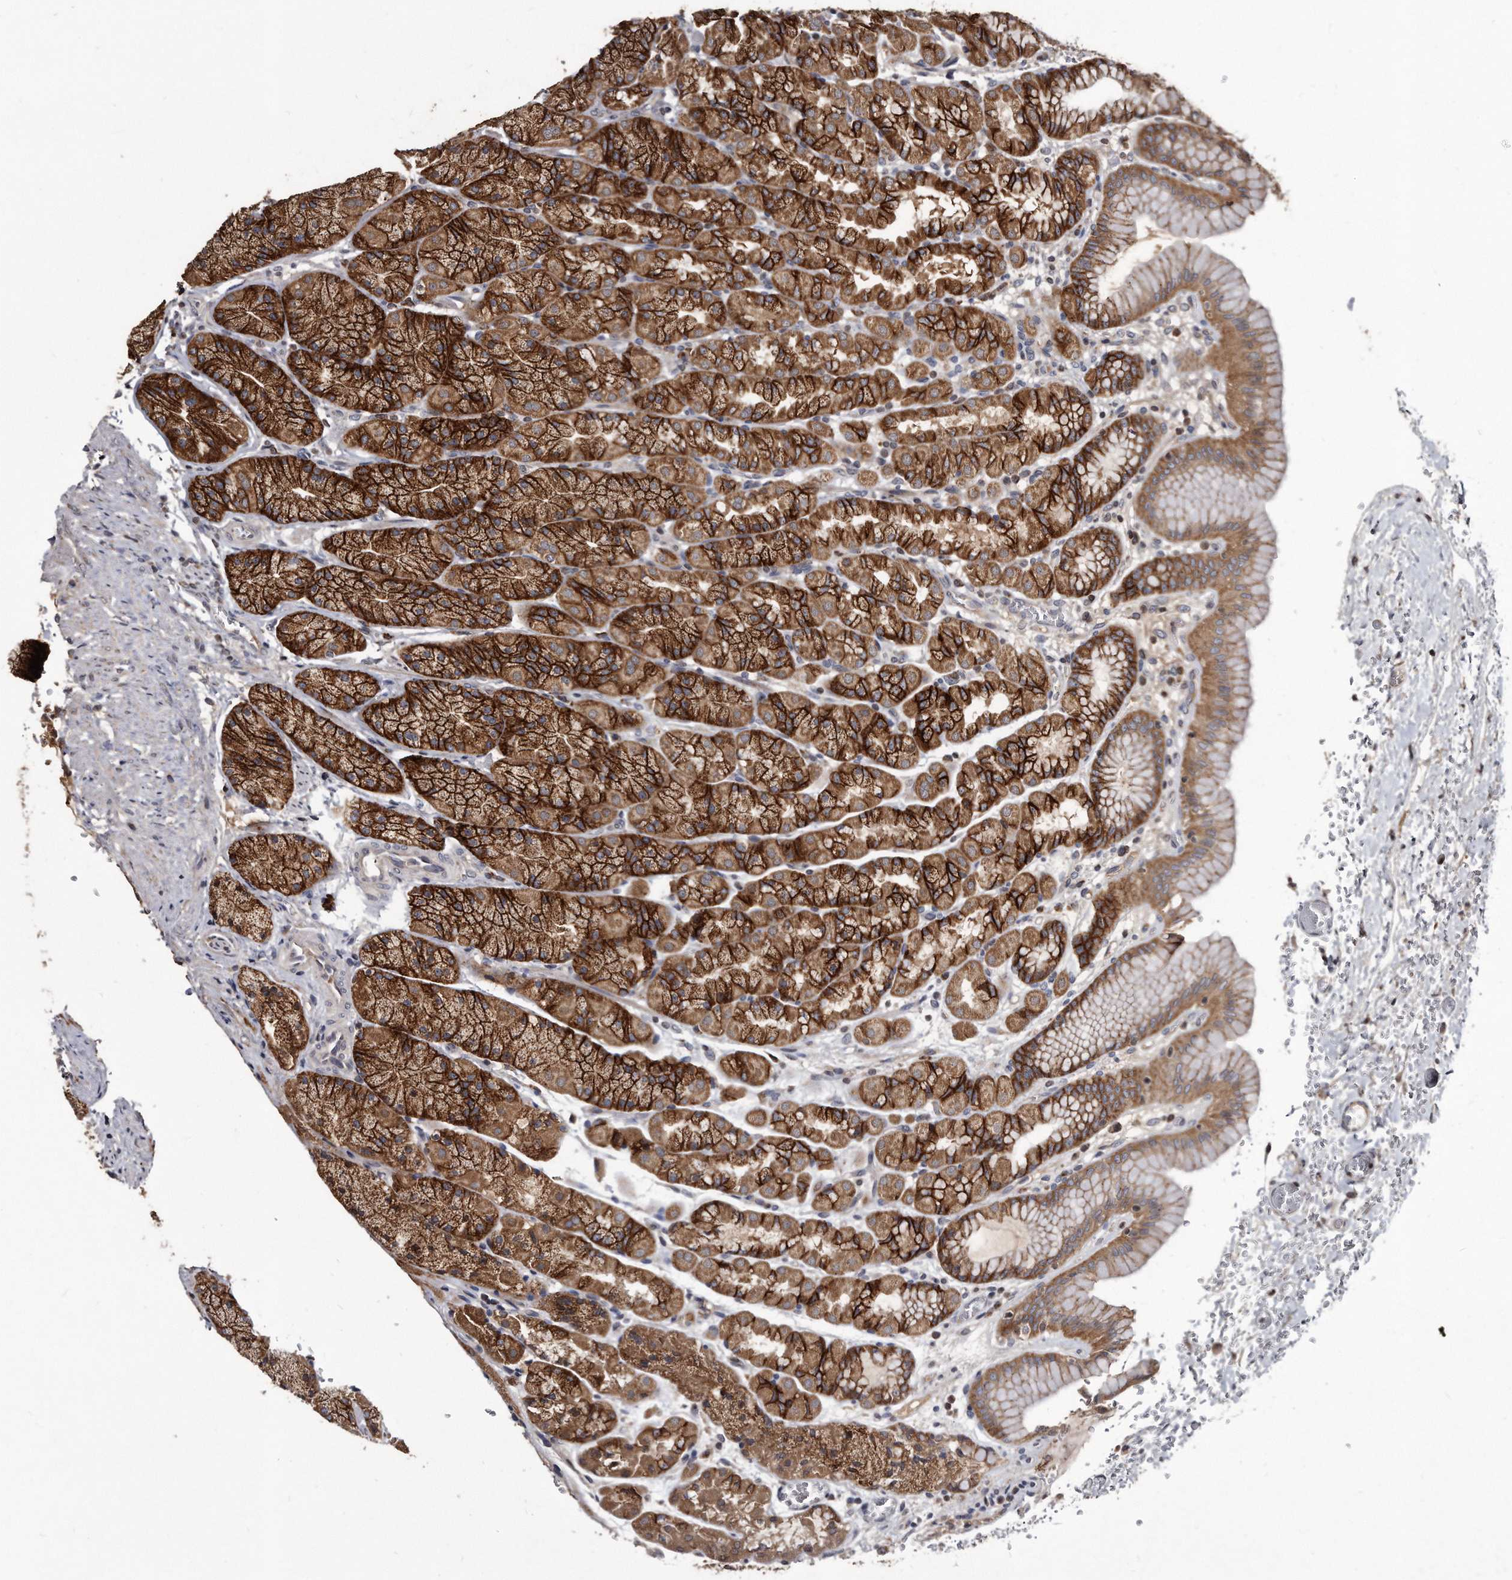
{"staining": {"intensity": "strong", "quantity": ">75%", "location": "cytoplasmic/membranous"}, "tissue": "stomach", "cell_type": "Glandular cells", "image_type": "normal", "snomed": [{"axis": "morphology", "description": "Normal tissue, NOS"}, {"axis": "topography", "description": "Stomach"}], "caption": "Stomach stained for a protein (brown) shows strong cytoplasmic/membranous positive staining in about >75% of glandular cells.", "gene": "FAM136A", "patient": {"sex": "male", "age": 42}}